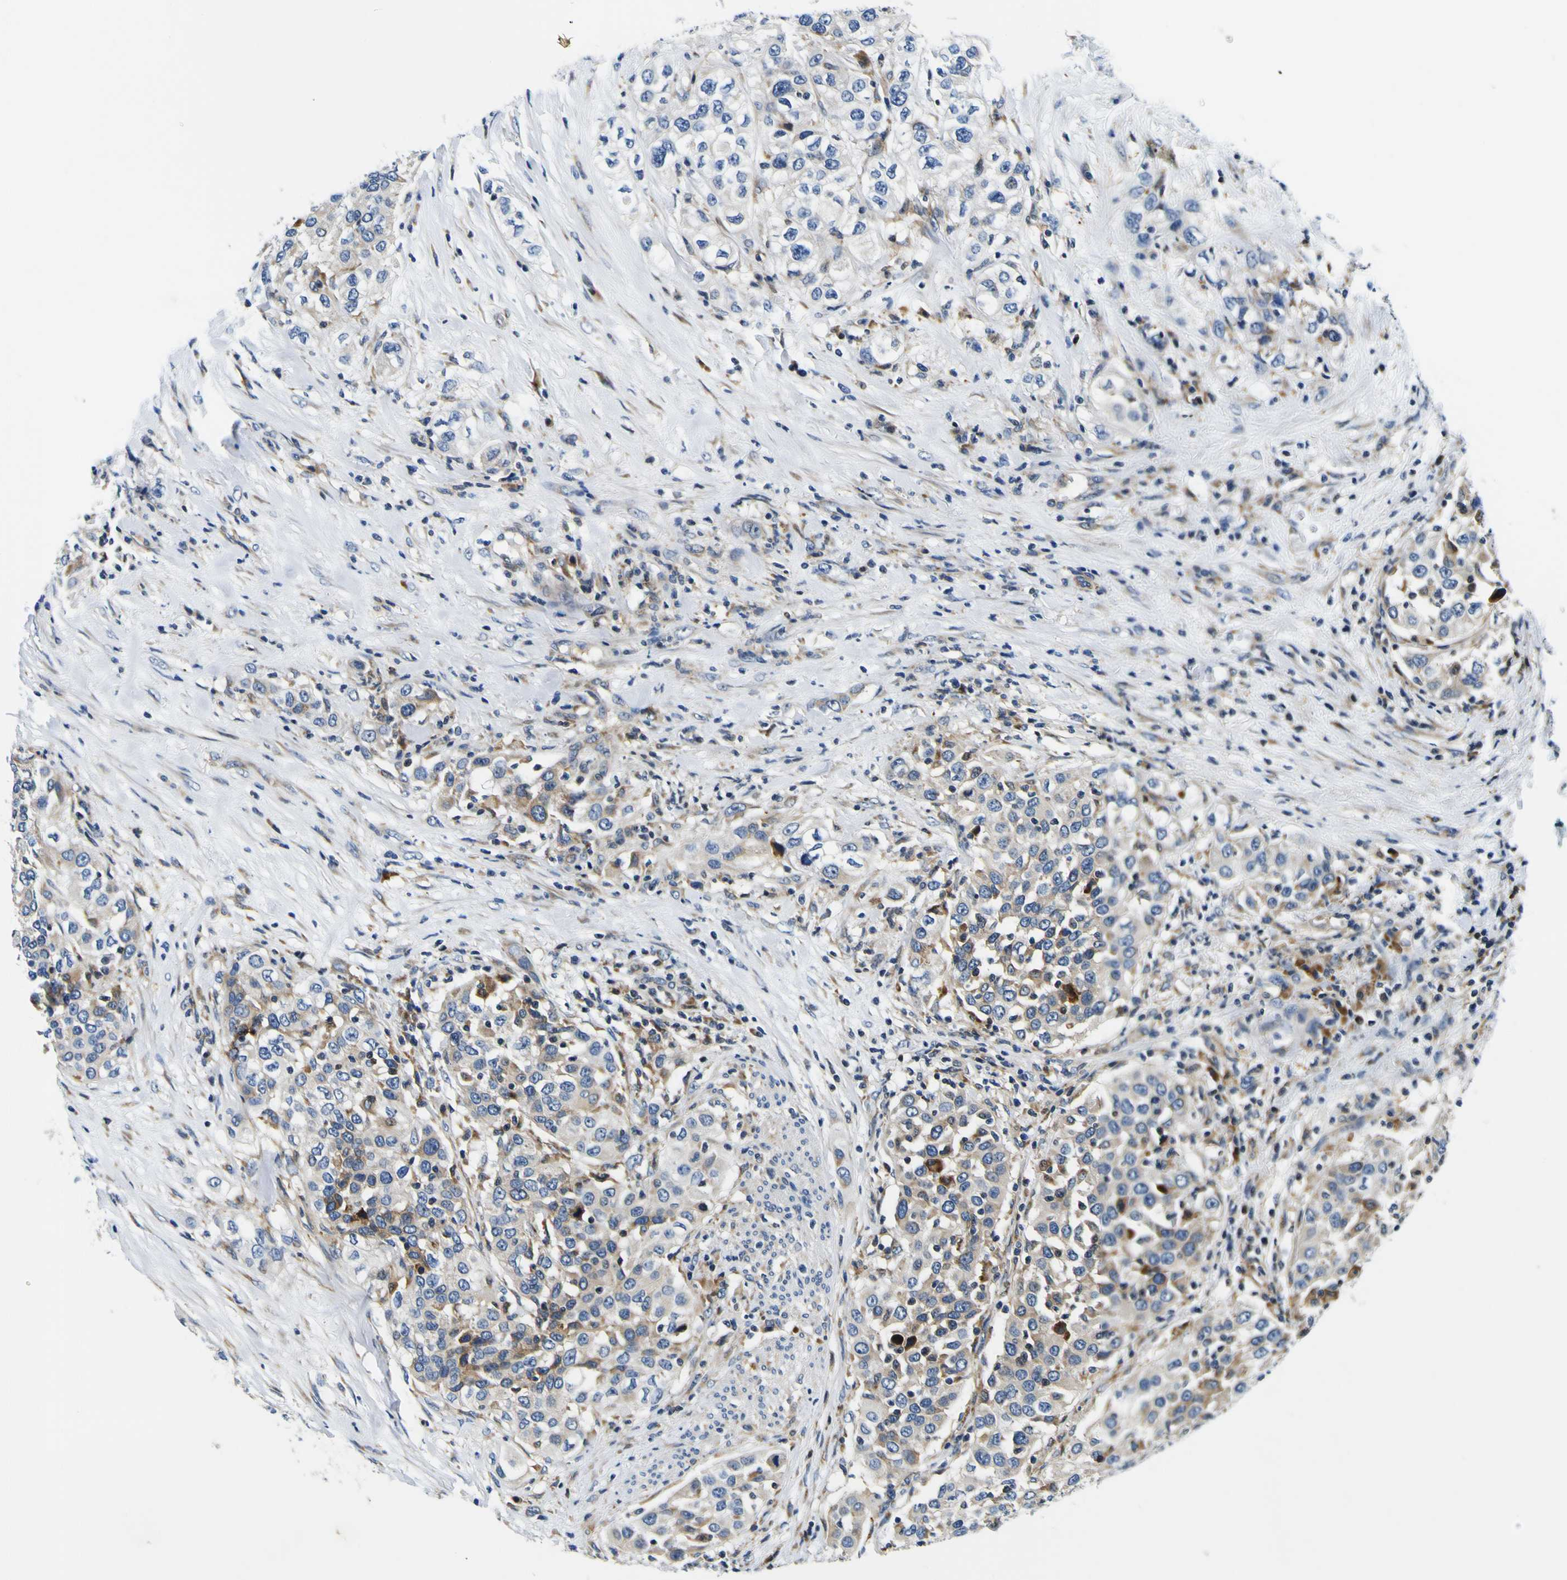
{"staining": {"intensity": "weak", "quantity": "25%-75%", "location": "cytoplasmic/membranous"}, "tissue": "urothelial cancer", "cell_type": "Tumor cells", "image_type": "cancer", "snomed": [{"axis": "morphology", "description": "Urothelial carcinoma, High grade"}, {"axis": "topography", "description": "Urinary bladder"}], "caption": "Protein positivity by immunohistochemistry (IHC) shows weak cytoplasmic/membranous positivity in approximately 25%-75% of tumor cells in urothelial carcinoma (high-grade).", "gene": "NLRP3", "patient": {"sex": "female", "age": 80}}